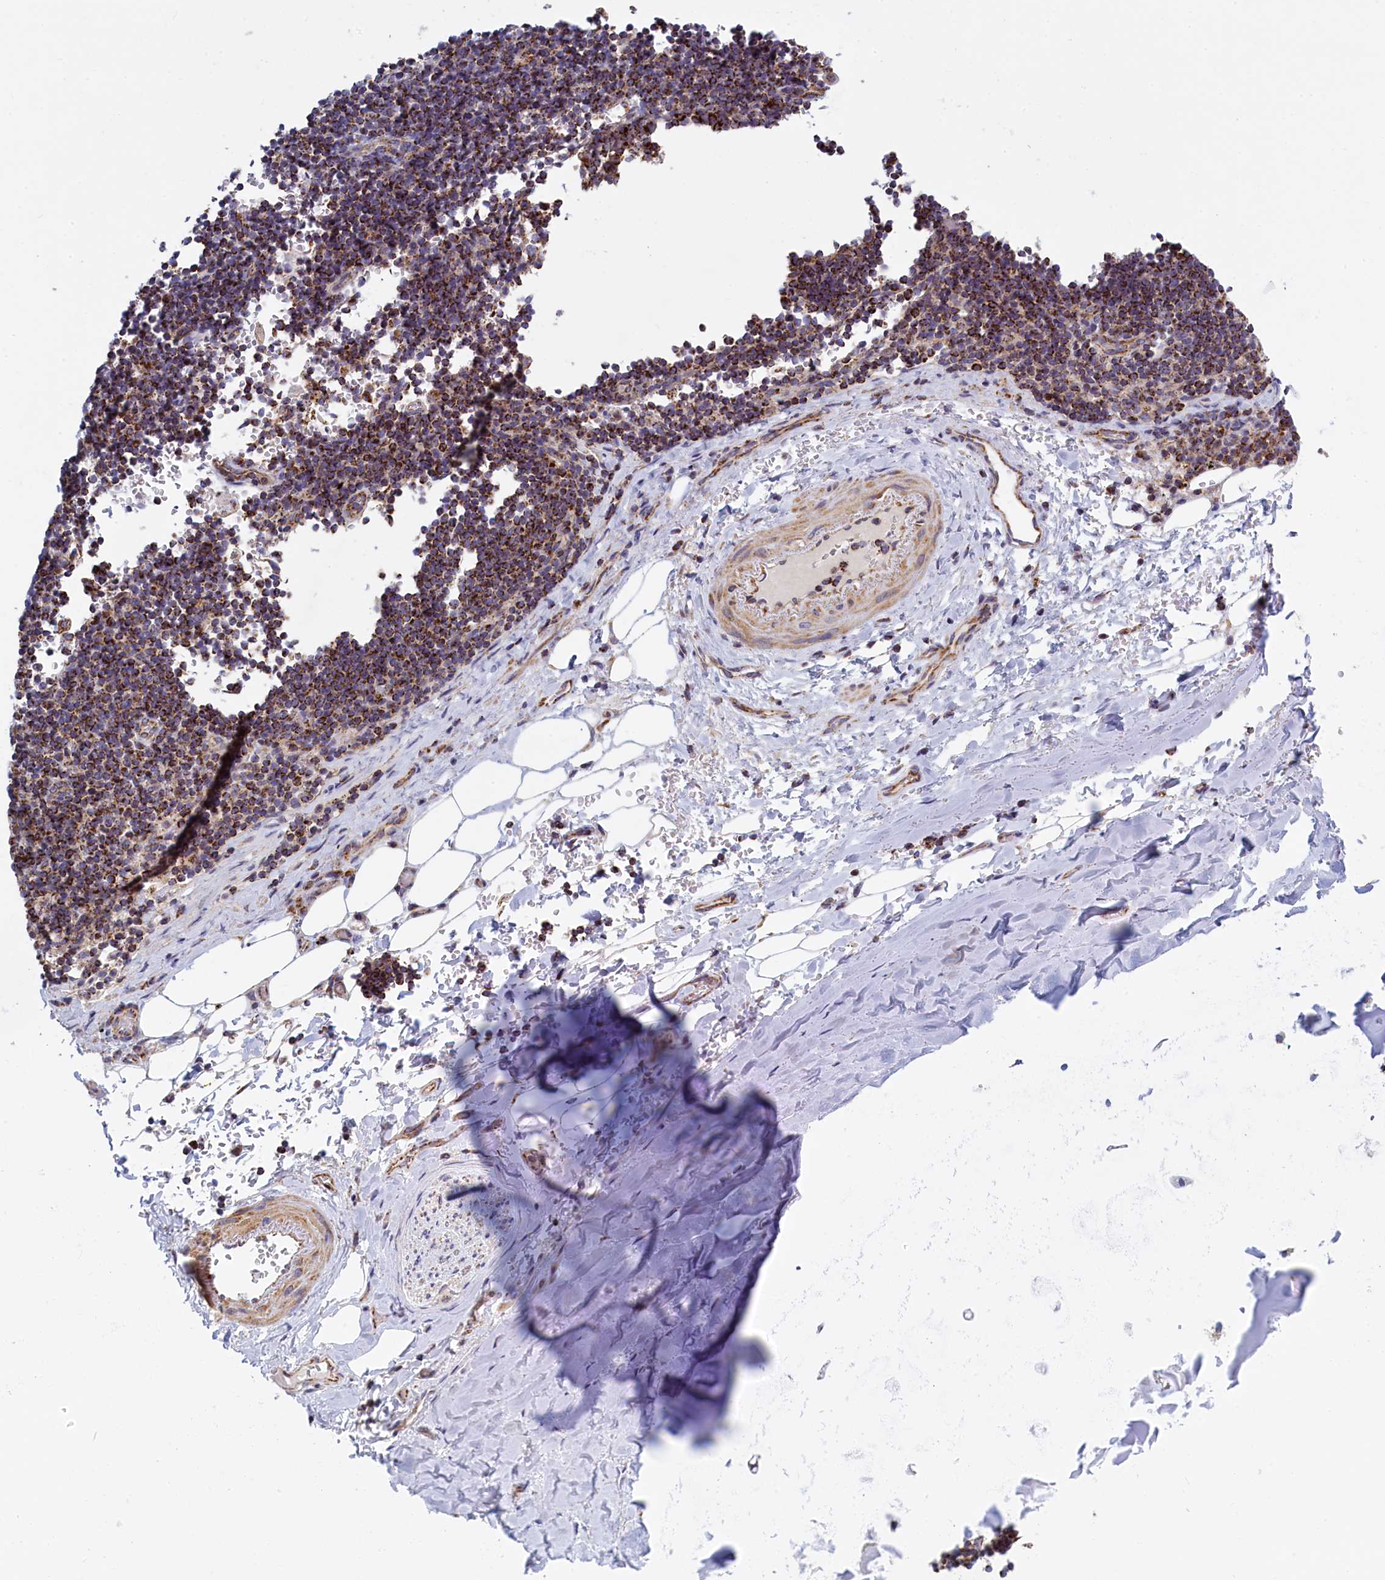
{"staining": {"intensity": "negative", "quantity": "none", "location": "none"}, "tissue": "adipose tissue", "cell_type": "Adipocytes", "image_type": "normal", "snomed": [{"axis": "morphology", "description": "Normal tissue, NOS"}, {"axis": "topography", "description": "Lymph node"}, {"axis": "topography", "description": "Cartilage tissue"}, {"axis": "topography", "description": "Bronchus"}], "caption": "This is an immunohistochemistry micrograph of benign adipose tissue. There is no staining in adipocytes.", "gene": "IFT122", "patient": {"sex": "male", "age": 63}}